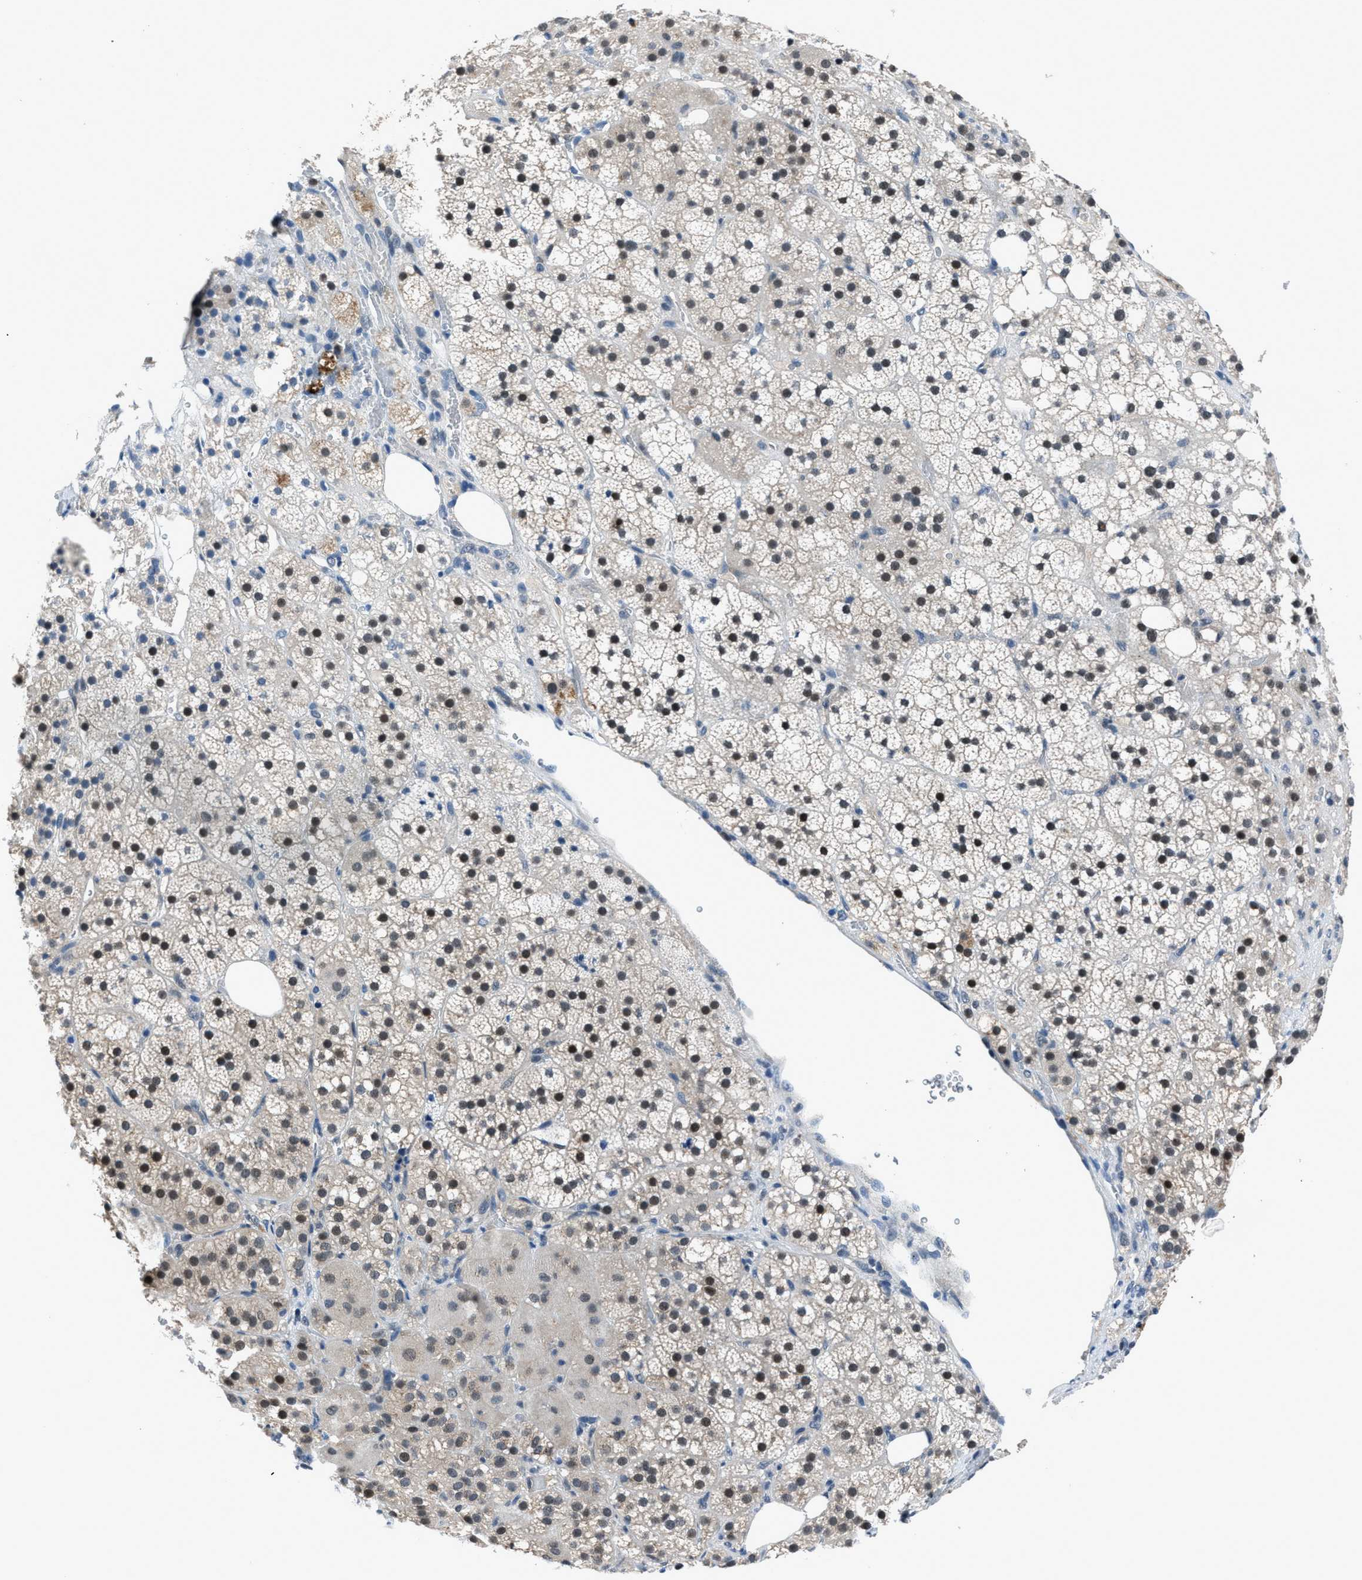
{"staining": {"intensity": "moderate", "quantity": "25%-75%", "location": "cytoplasmic/membranous,nuclear"}, "tissue": "adrenal gland", "cell_type": "Glandular cells", "image_type": "normal", "snomed": [{"axis": "morphology", "description": "Normal tissue, NOS"}, {"axis": "topography", "description": "Adrenal gland"}], "caption": "Immunohistochemistry (IHC) histopathology image of benign human adrenal gland stained for a protein (brown), which displays medium levels of moderate cytoplasmic/membranous,nuclear staining in about 25%-75% of glandular cells.", "gene": "DUSP19", "patient": {"sex": "female", "age": 59}}